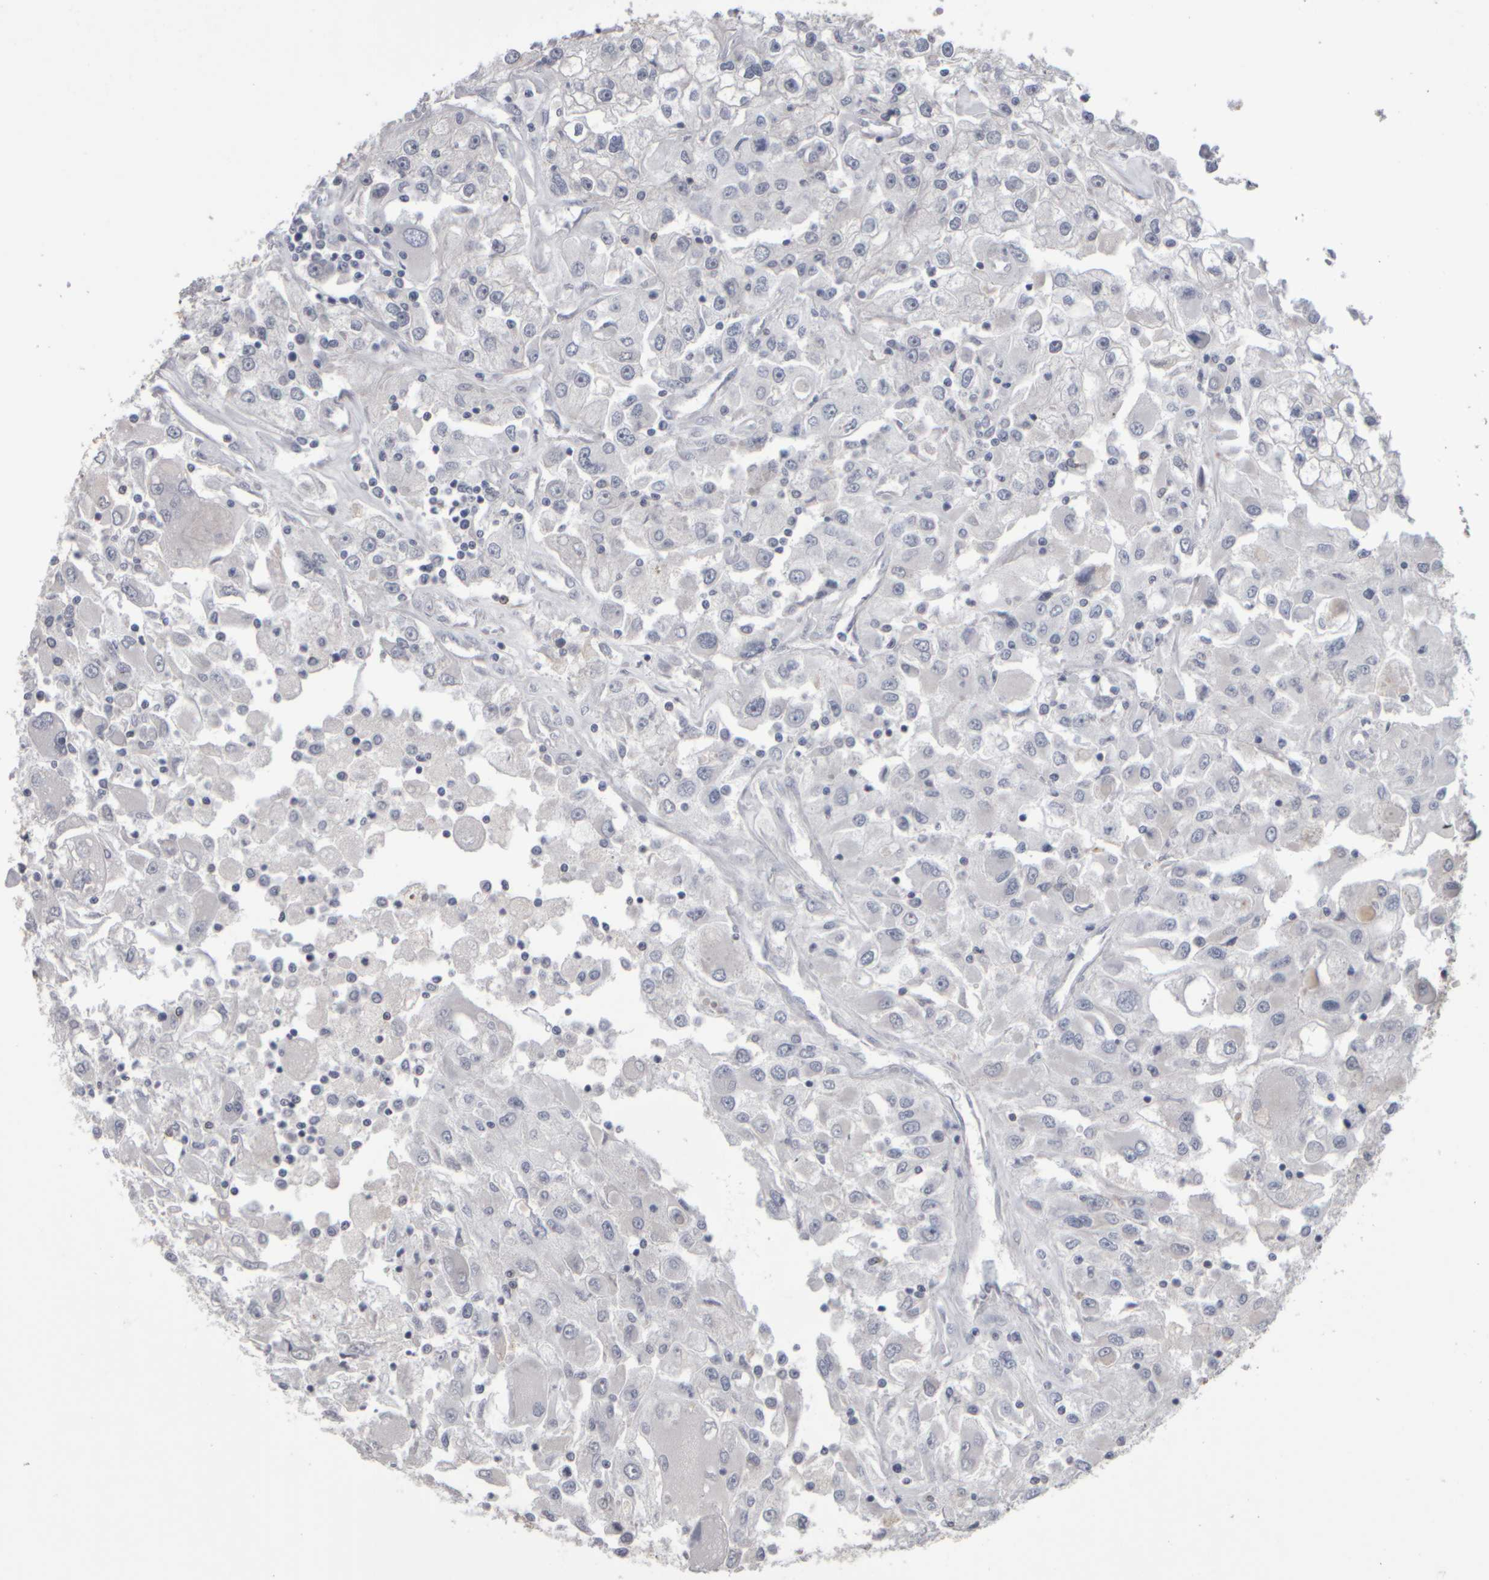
{"staining": {"intensity": "negative", "quantity": "none", "location": "none"}, "tissue": "renal cancer", "cell_type": "Tumor cells", "image_type": "cancer", "snomed": [{"axis": "morphology", "description": "Adenocarcinoma, NOS"}, {"axis": "topography", "description": "Kidney"}], "caption": "A micrograph of human renal cancer is negative for staining in tumor cells.", "gene": "EPHX2", "patient": {"sex": "female", "age": 52}}